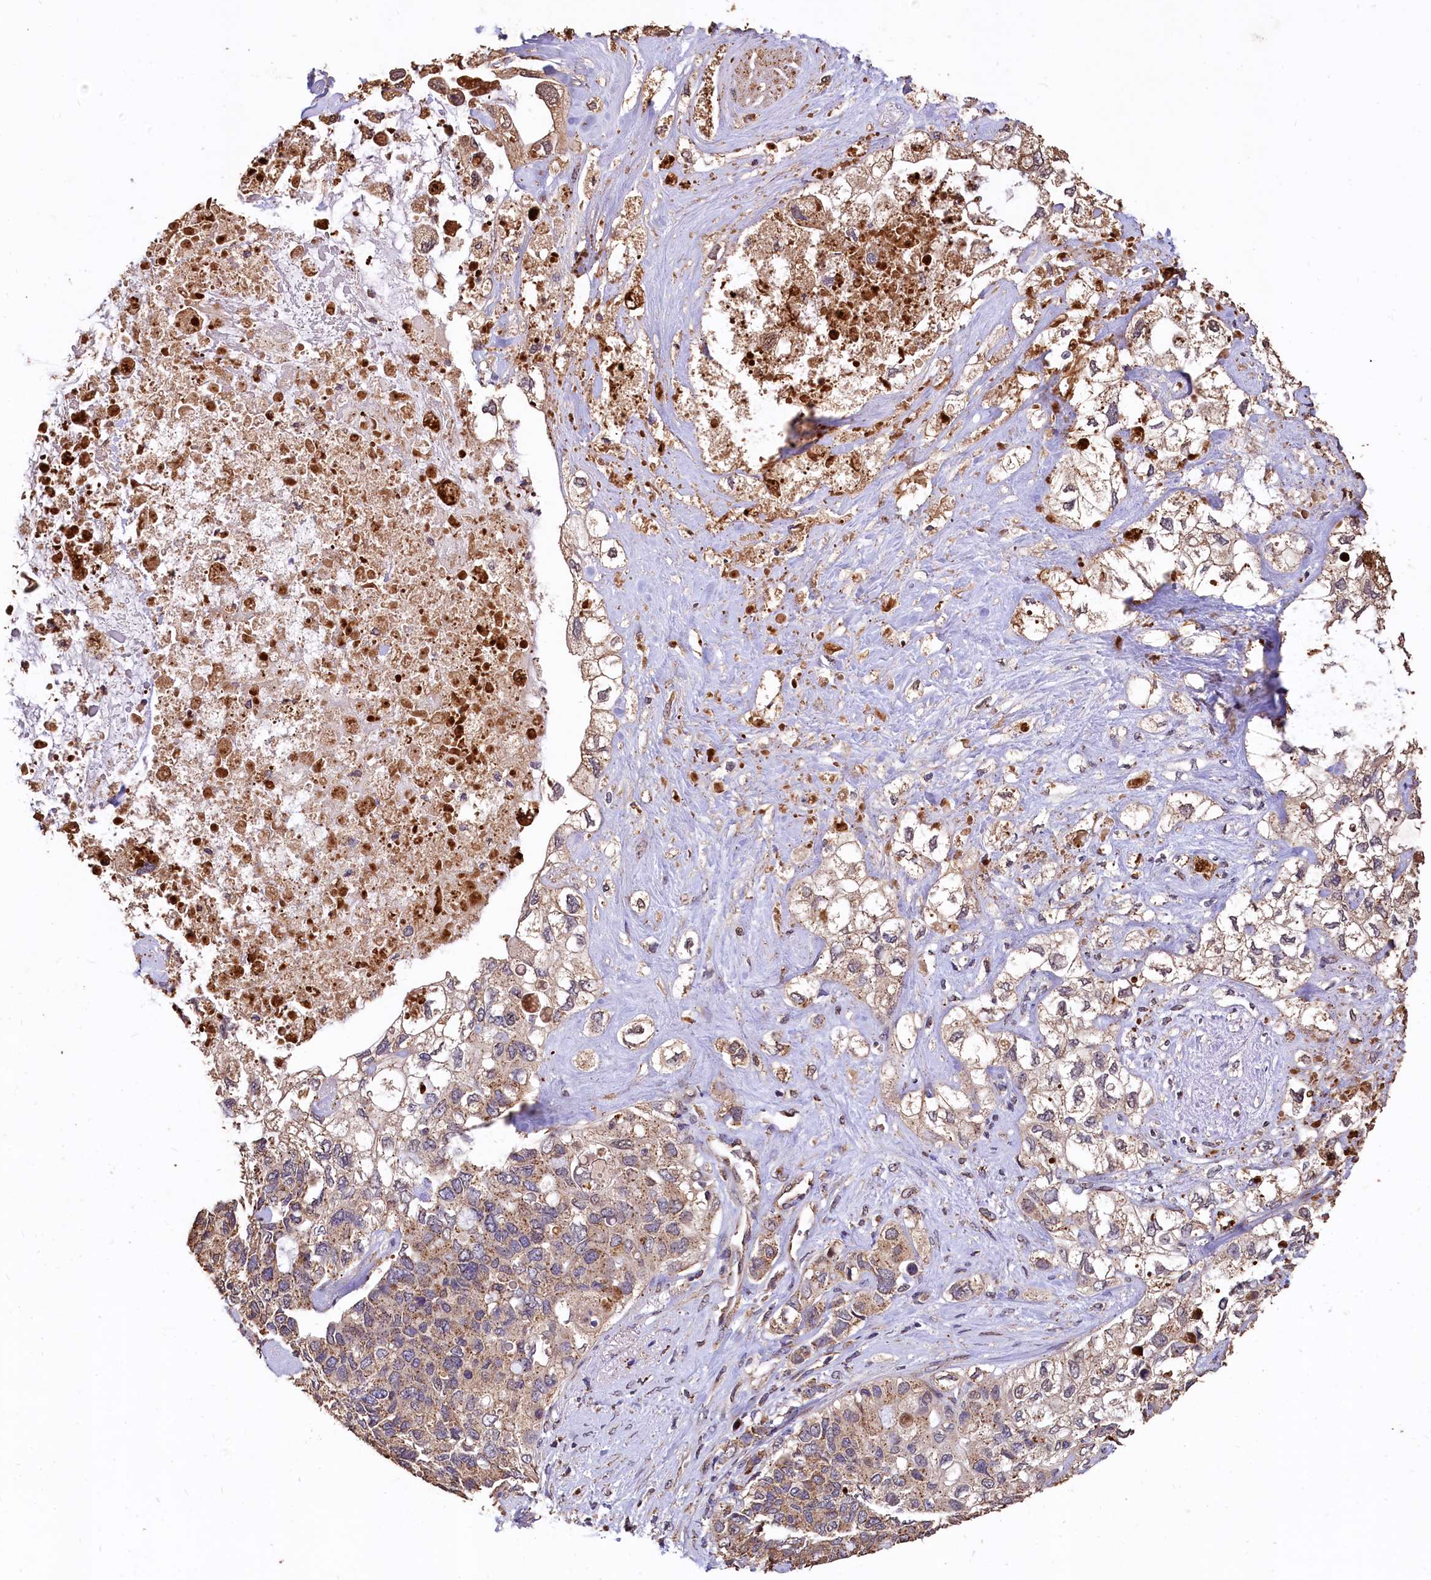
{"staining": {"intensity": "moderate", "quantity": ">75%", "location": "cytoplasmic/membranous"}, "tissue": "pancreatic cancer", "cell_type": "Tumor cells", "image_type": "cancer", "snomed": [{"axis": "morphology", "description": "Adenocarcinoma, NOS"}, {"axis": "topography", "description": "Pancreas"}], "caption": "This is a micrograph of immunohistochemistry (IHC) staining of pancreatic cancer, which shows moderate staining in the cytoplasmic/membranous of tumor cells.", "gene": "LSM4", "patient": {"sex": "female", "age": 56}}